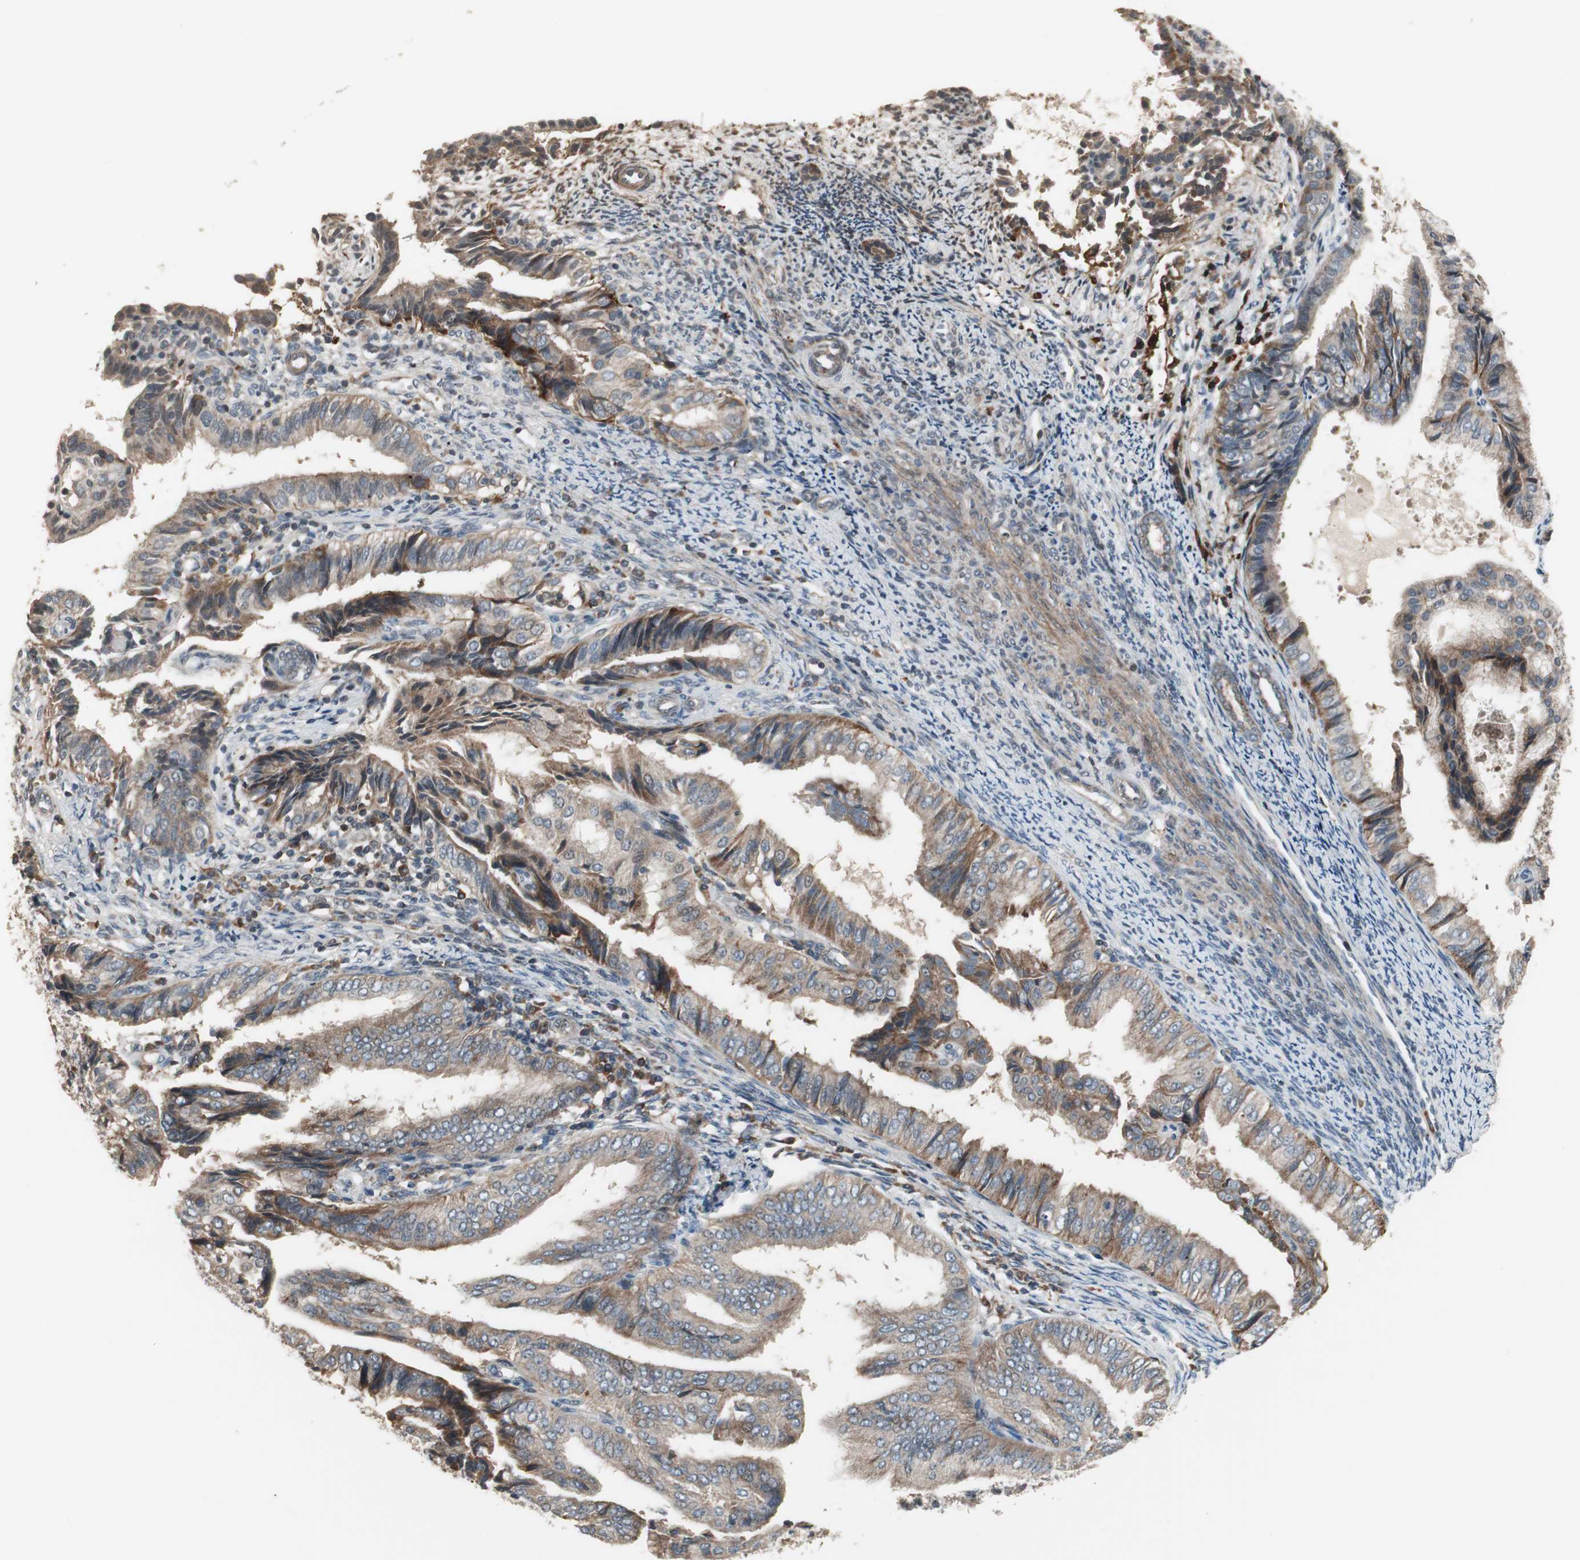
{"staining": {"intensity": "weak", "quantity": ">75%", "location": "cytoplasmic/membranous"}, "tissue": "endometrial cancer", "cell_type": "Tumor cells", "image_type": "cancer", "snomed": [{"axis": "morphology", "description": "Adenocarcinoma, NOS"}, {"axis": "topography", "description": "Endometrium"}], "caption": "Immunohistochemistry (IHC) image of human endometrial adenocarcinoma stained for a protein (brown), which reveals low levels of weak cytoplasmic/membranous staining in about >75% of tumor cells.", "gene": "SFRP1", "patient": {"sex": "female", "age": 58}}